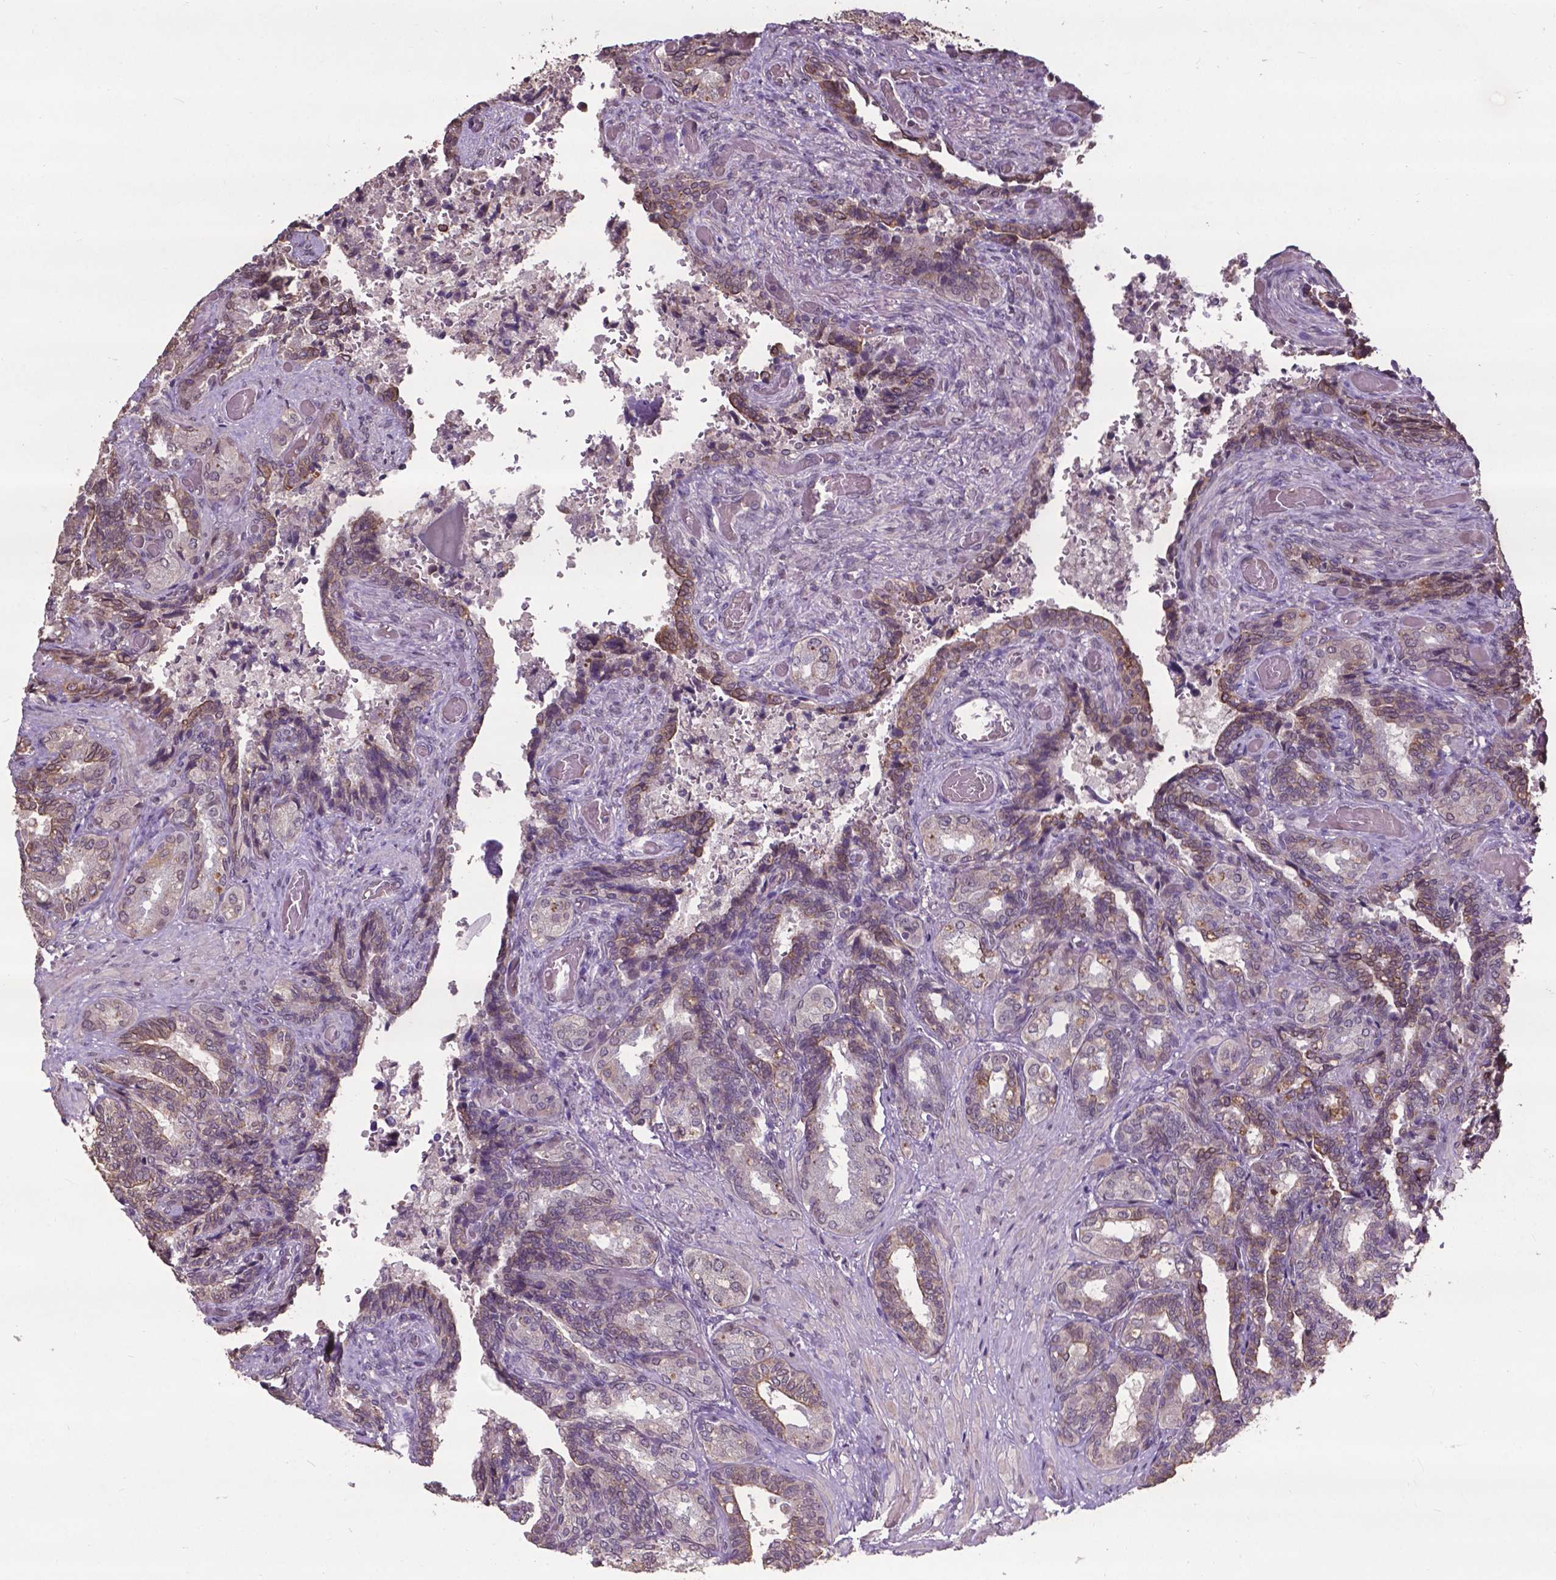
{"staining": {"intensity": "weak", "quantity": "25%-75%", "location": "cytoplasmic/membranous"}, "tissue": "seminal vesicle", "cell_type": "Glandular cells", "image_type": "normal", "snomed": [{"axis": "morphology", "description": "Normal tissue, NOS"}, {"axis": "topography", "description": "Seminal veicle"}], "caption": "IHC (DAB) staining of unremarkable seminal vesicle demonstrates weak cytoplasmic/membranous protein staining in approximately 25%-75% of glandular cells.", "gene": "GLRA2", "patient": {"sex": "male", "age": 68}}